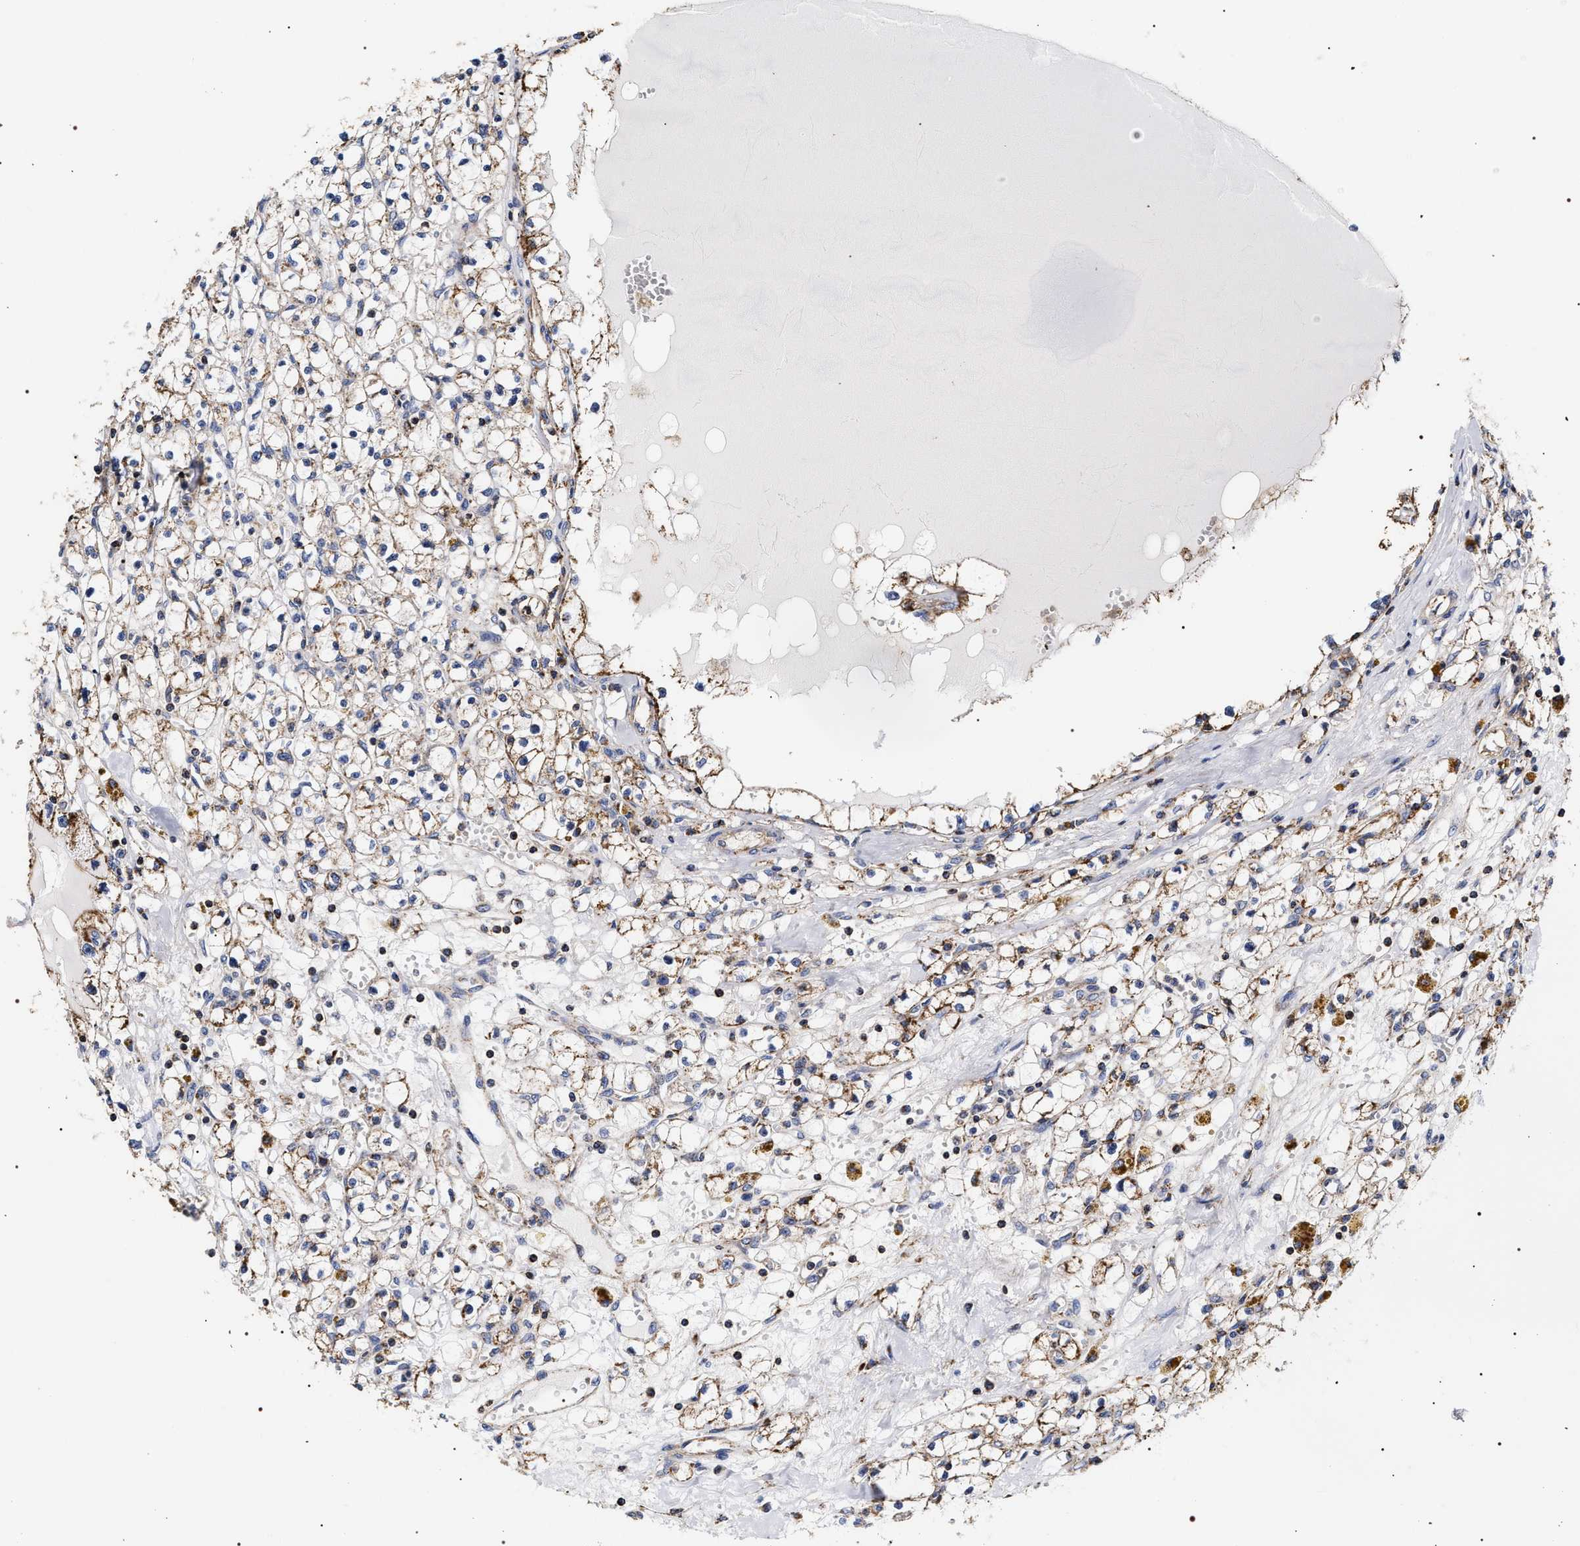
{"staining": {"intensity": "moderate", "quantity": ">75%", "location": "cytoplasmic/membranous"}, "tissue": "renal cancer", "cell_type": "Tumor cells", "image_type": "cancer", "snomed": [{"axis": "morphology", "description": "Adenocarcinoma, NOS"}, {"axis": "topography", "description": "Kidney"}], "caption": "Immunohistochemical staining of renal cancer (adenocarcinoma) shows medium levels of moderate cytoplasmic/membranous protein staining in about >75% of tumor cells. The protein of interest is shown in brown color, while the nuclei are stained blue.", "gene": "COG5", "patient": {"sex": "male", "age": 56}}